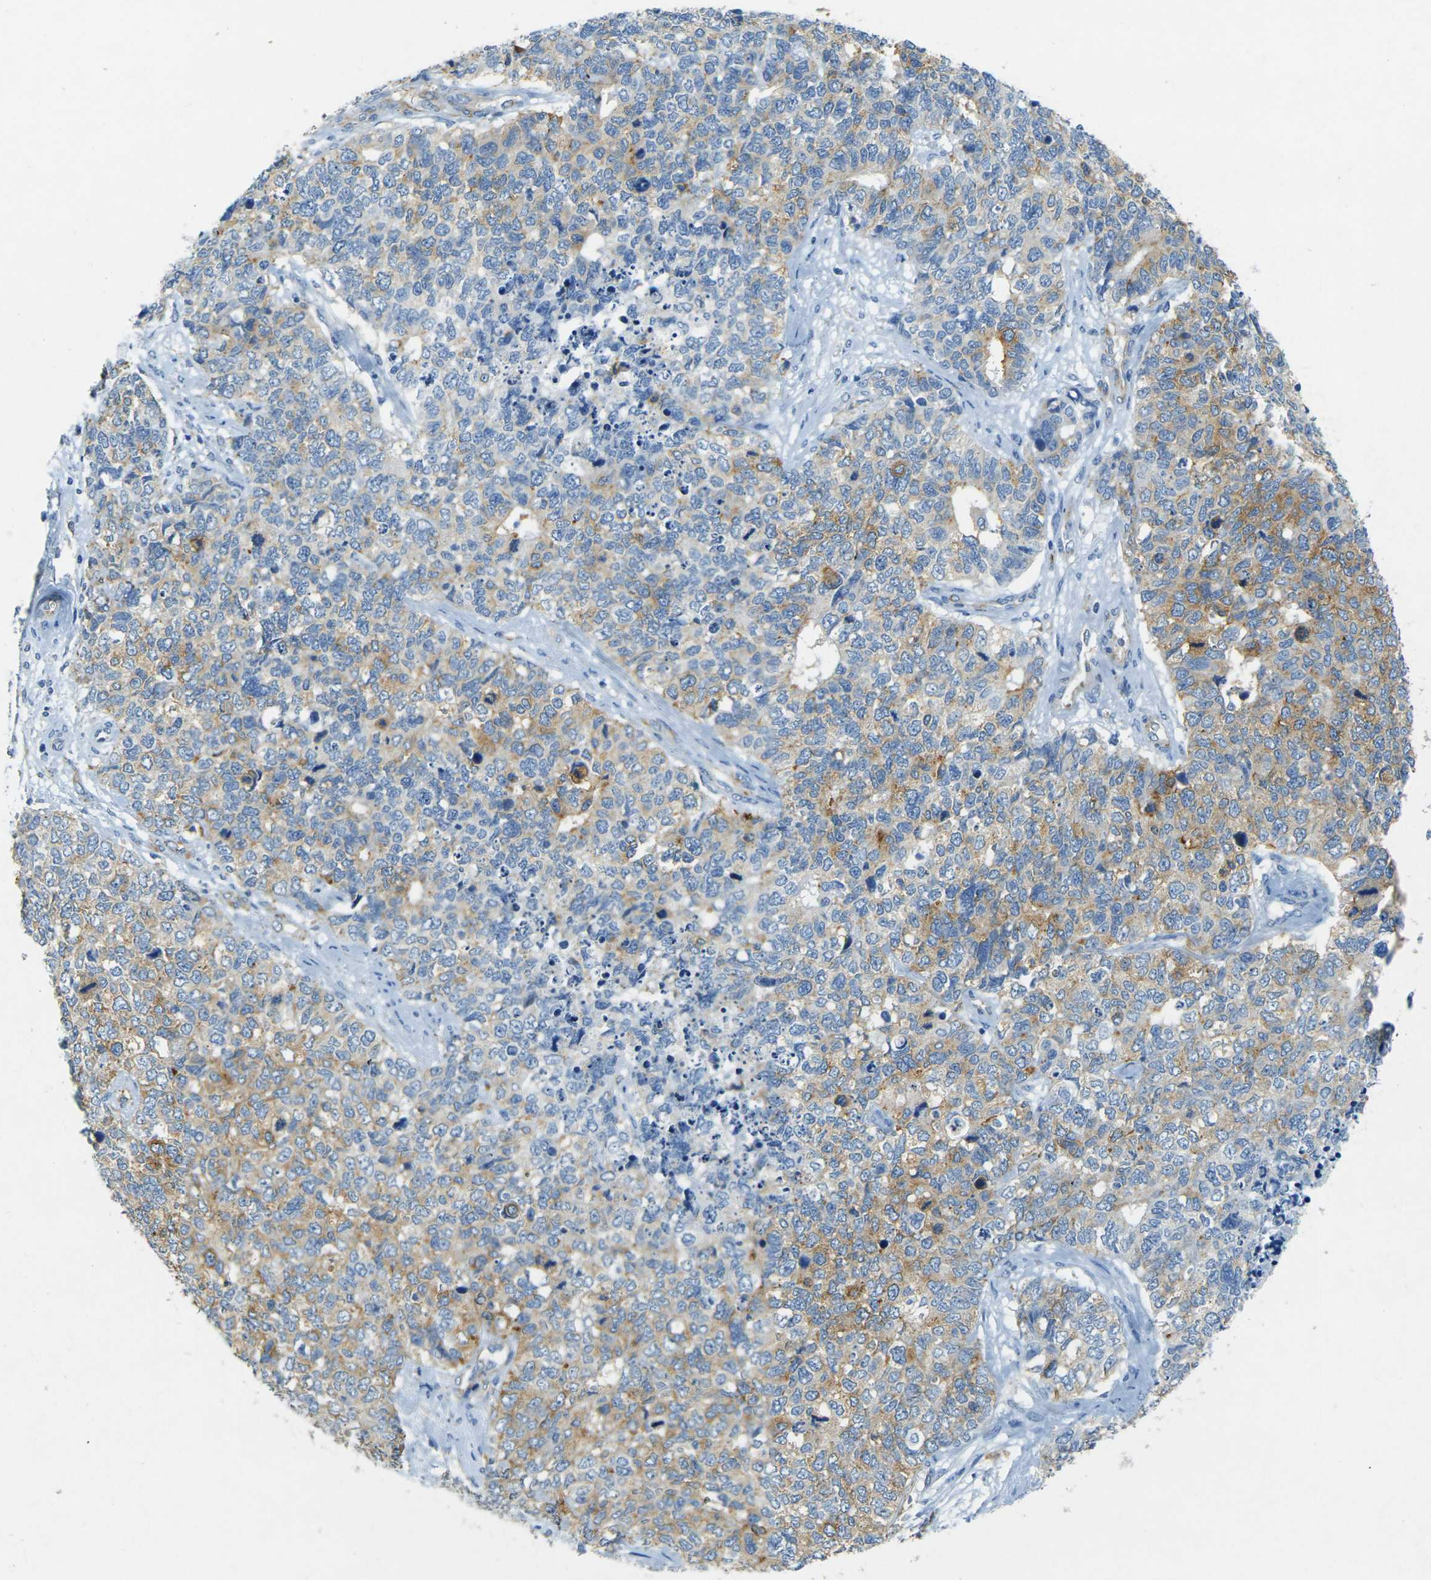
{"staining": {"intensity": "weak", "quantity": ">75%", "location": "cytoplasmic/membranous"}, "tissue": "cervical cancer", "cell_type": "Tumor cells", "image_type": "cancer", "snomed": [{"axis": "morphology", "description": "Squamous cell carcinoma, NOS"}, {"axis": "topography", "description": "Cervix"}], "caption": "A brown stain highlights weak cytoplasmic/membranous positivity of a protein in human cervical cancer (squamous cell carcinoma) tumor cells.", "gene": "SORT1", "patient": {"sex": "female", "age": 63}}